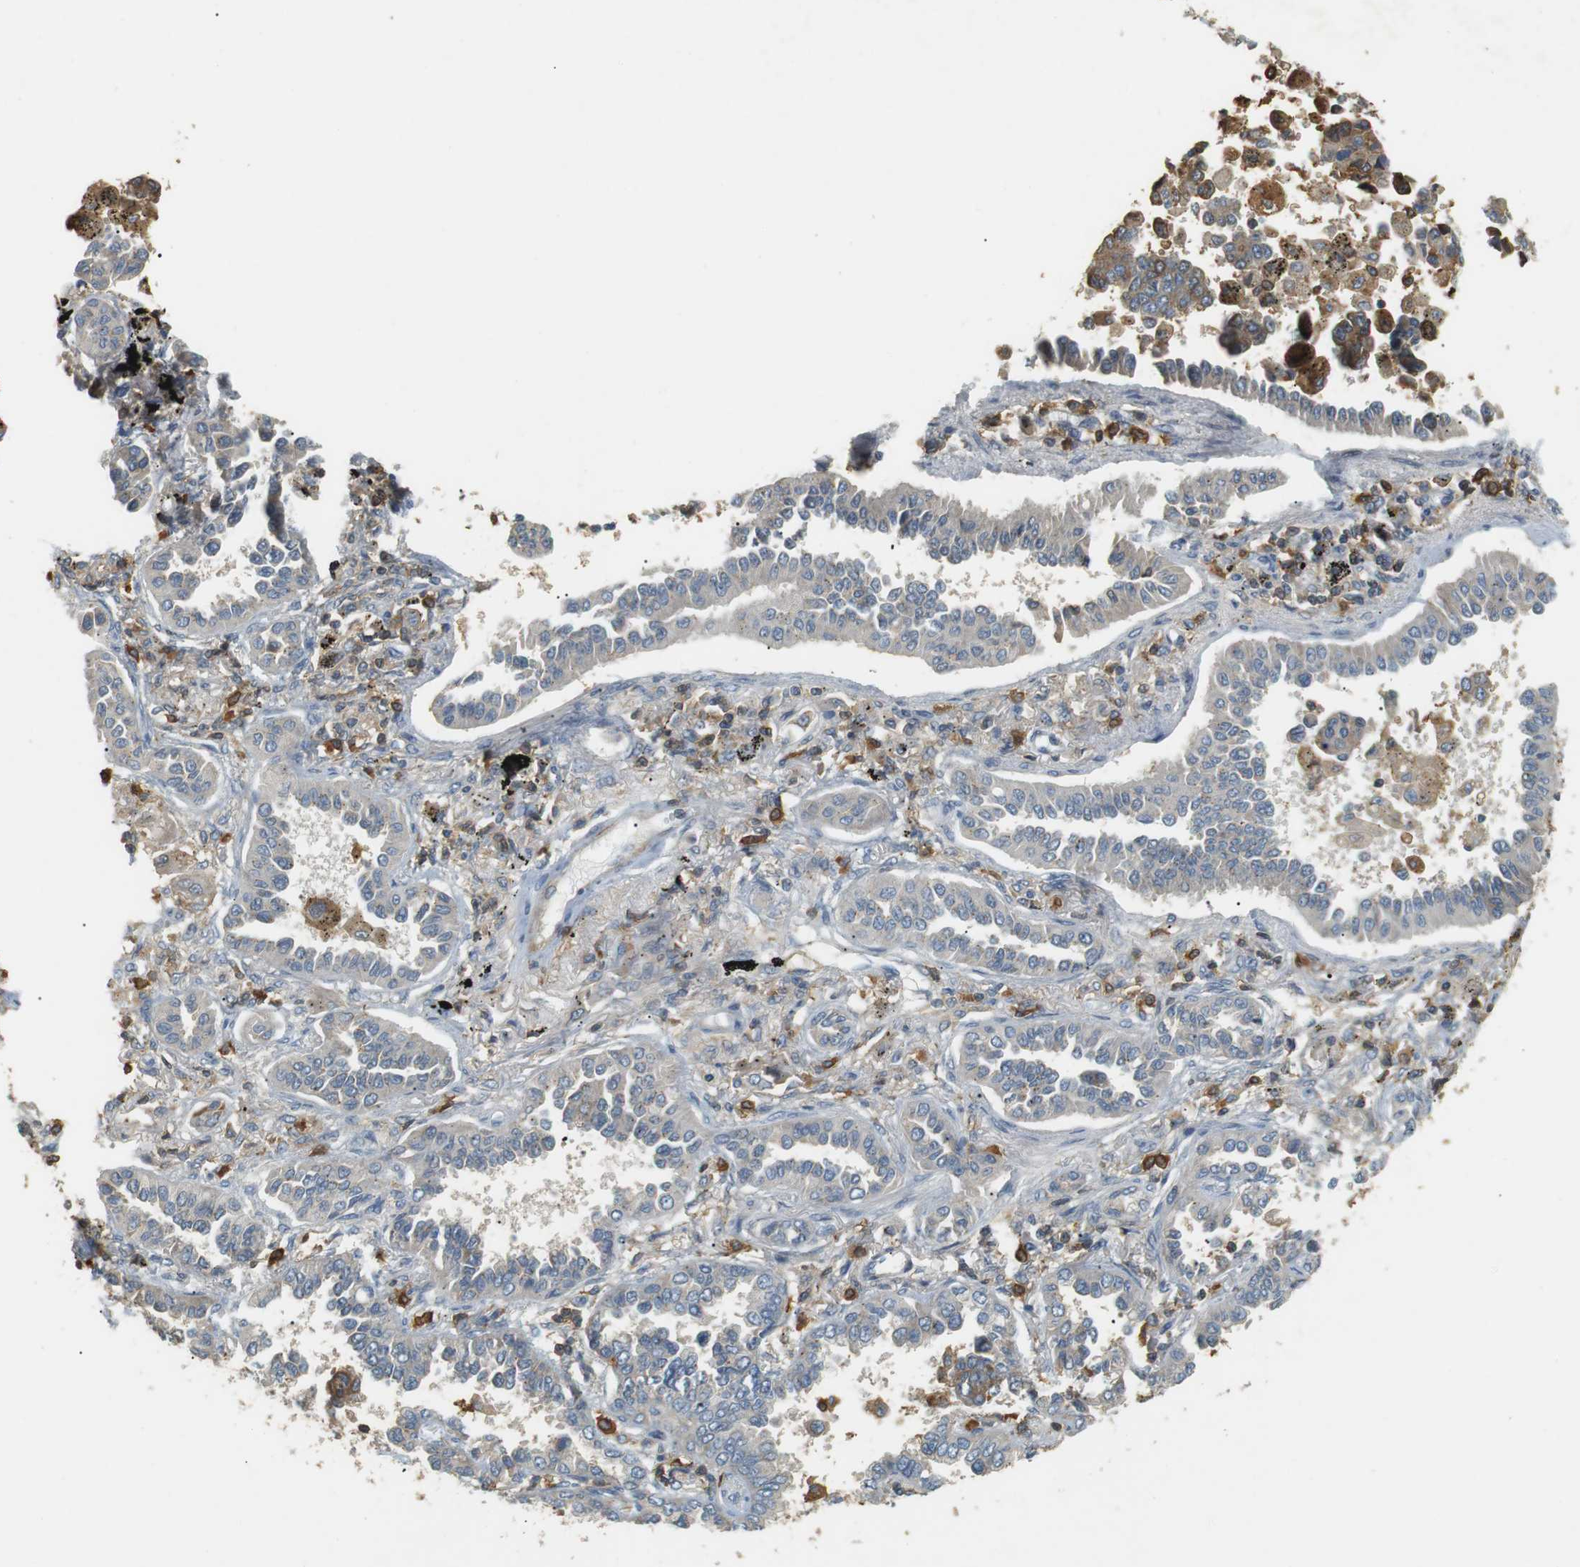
{"staining": {"intensity": "negative", "quantity": "none", "location": "none"}, "tissue": "lung cancer", "cell_type": "Tumor cells", "image_type": "cancer", "snomed": [{"axis": "morphology", "description": "Normal tissue, NOS"}, {"axis": "morphology", "description": "Adenocarcinoma, NOS"}, {"axis": "topography", "description": "Lung"}], "caption": "This photomicrograph is of lung cancer stained with immunohistochemistry to label a protein in brown with the nuclei are counter-stained blue. There is no expression in tumor cells. (DAB immunohistochemistry (IHC) visualized using brightfield microscopy, high magnification).", "gene": "P2RY1", "patient": {"sex": "male", "age": 59}}